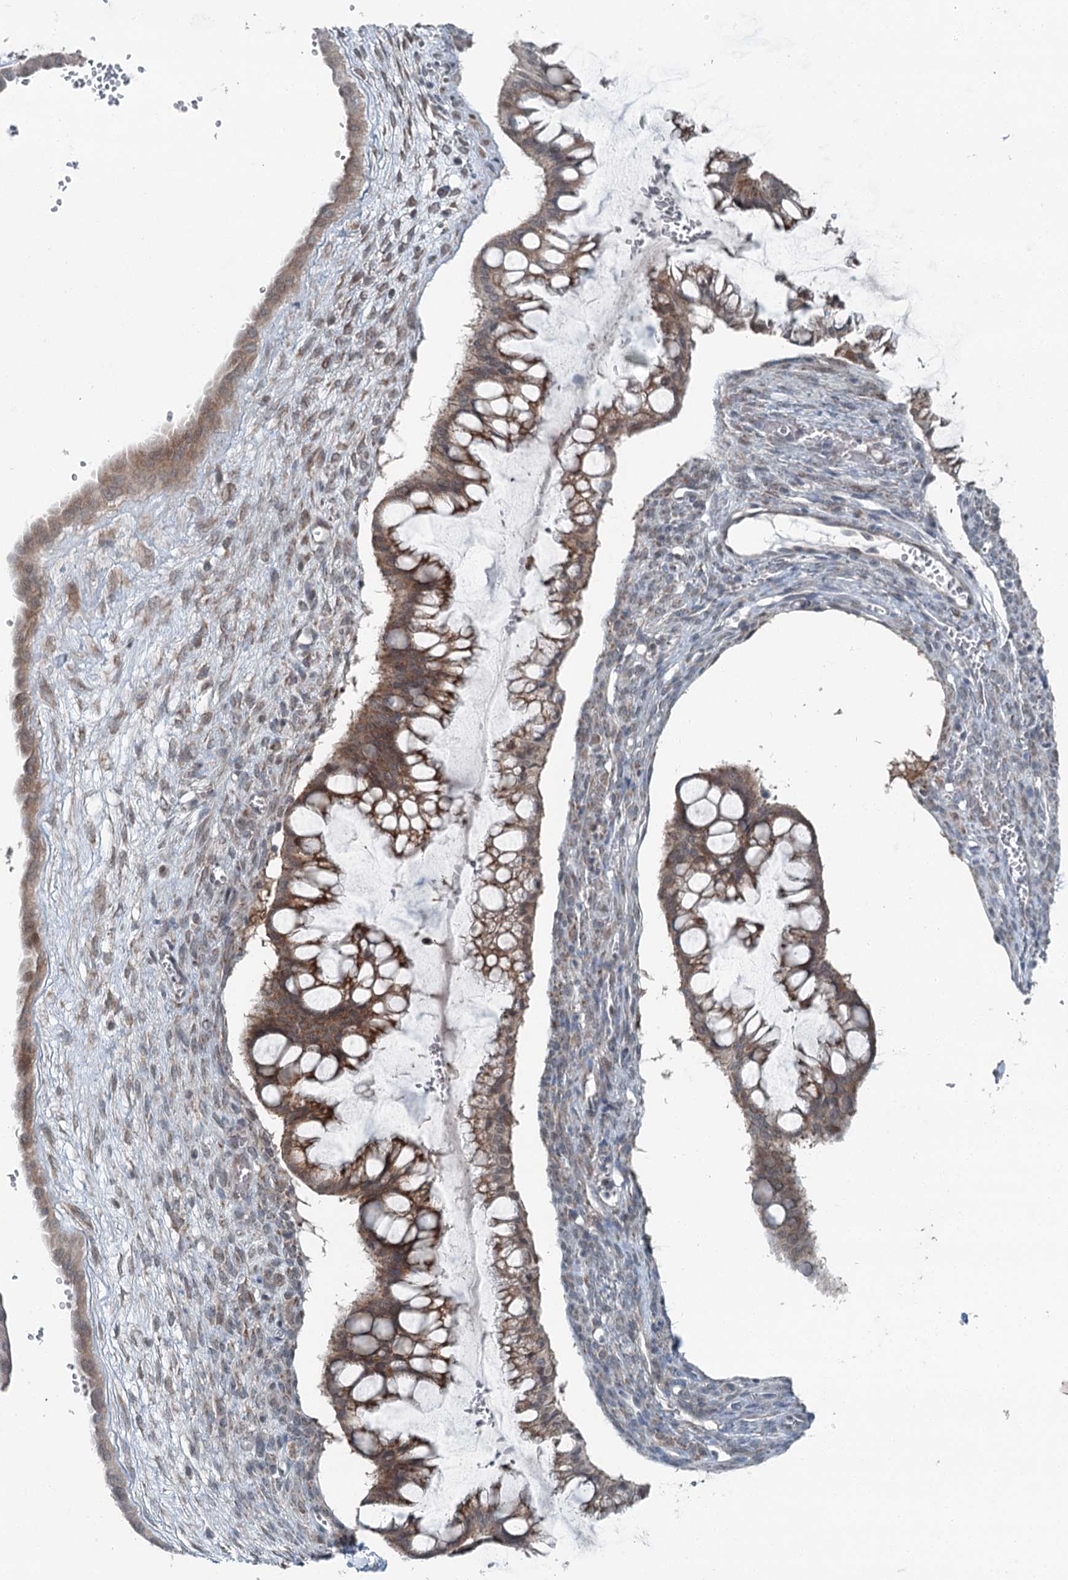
{"staining": {"intensity": "moderate", "quantity": ">75%", "location": "cytoplasmic/membranous"}, "tissue": "ovarian cancer", "cell_type": "Tumor cells", "image_type": "cancer", "snomed": [{"axis": "morphology", "description": "Cystadenocarcinoma, mucinous, NOS"}, {"axis": "topography", "description": "Ovary"}], "caption": "A micrograph showing moderate cytoplasmic/membranous expression in approximately >75% of tumor cells in mucinous cystadenocarcinoma (ovarian), as visualized by brown immunohistochemical staining.", "gene": "WAPL", "patient": {"sex": "female", "age": 73}}